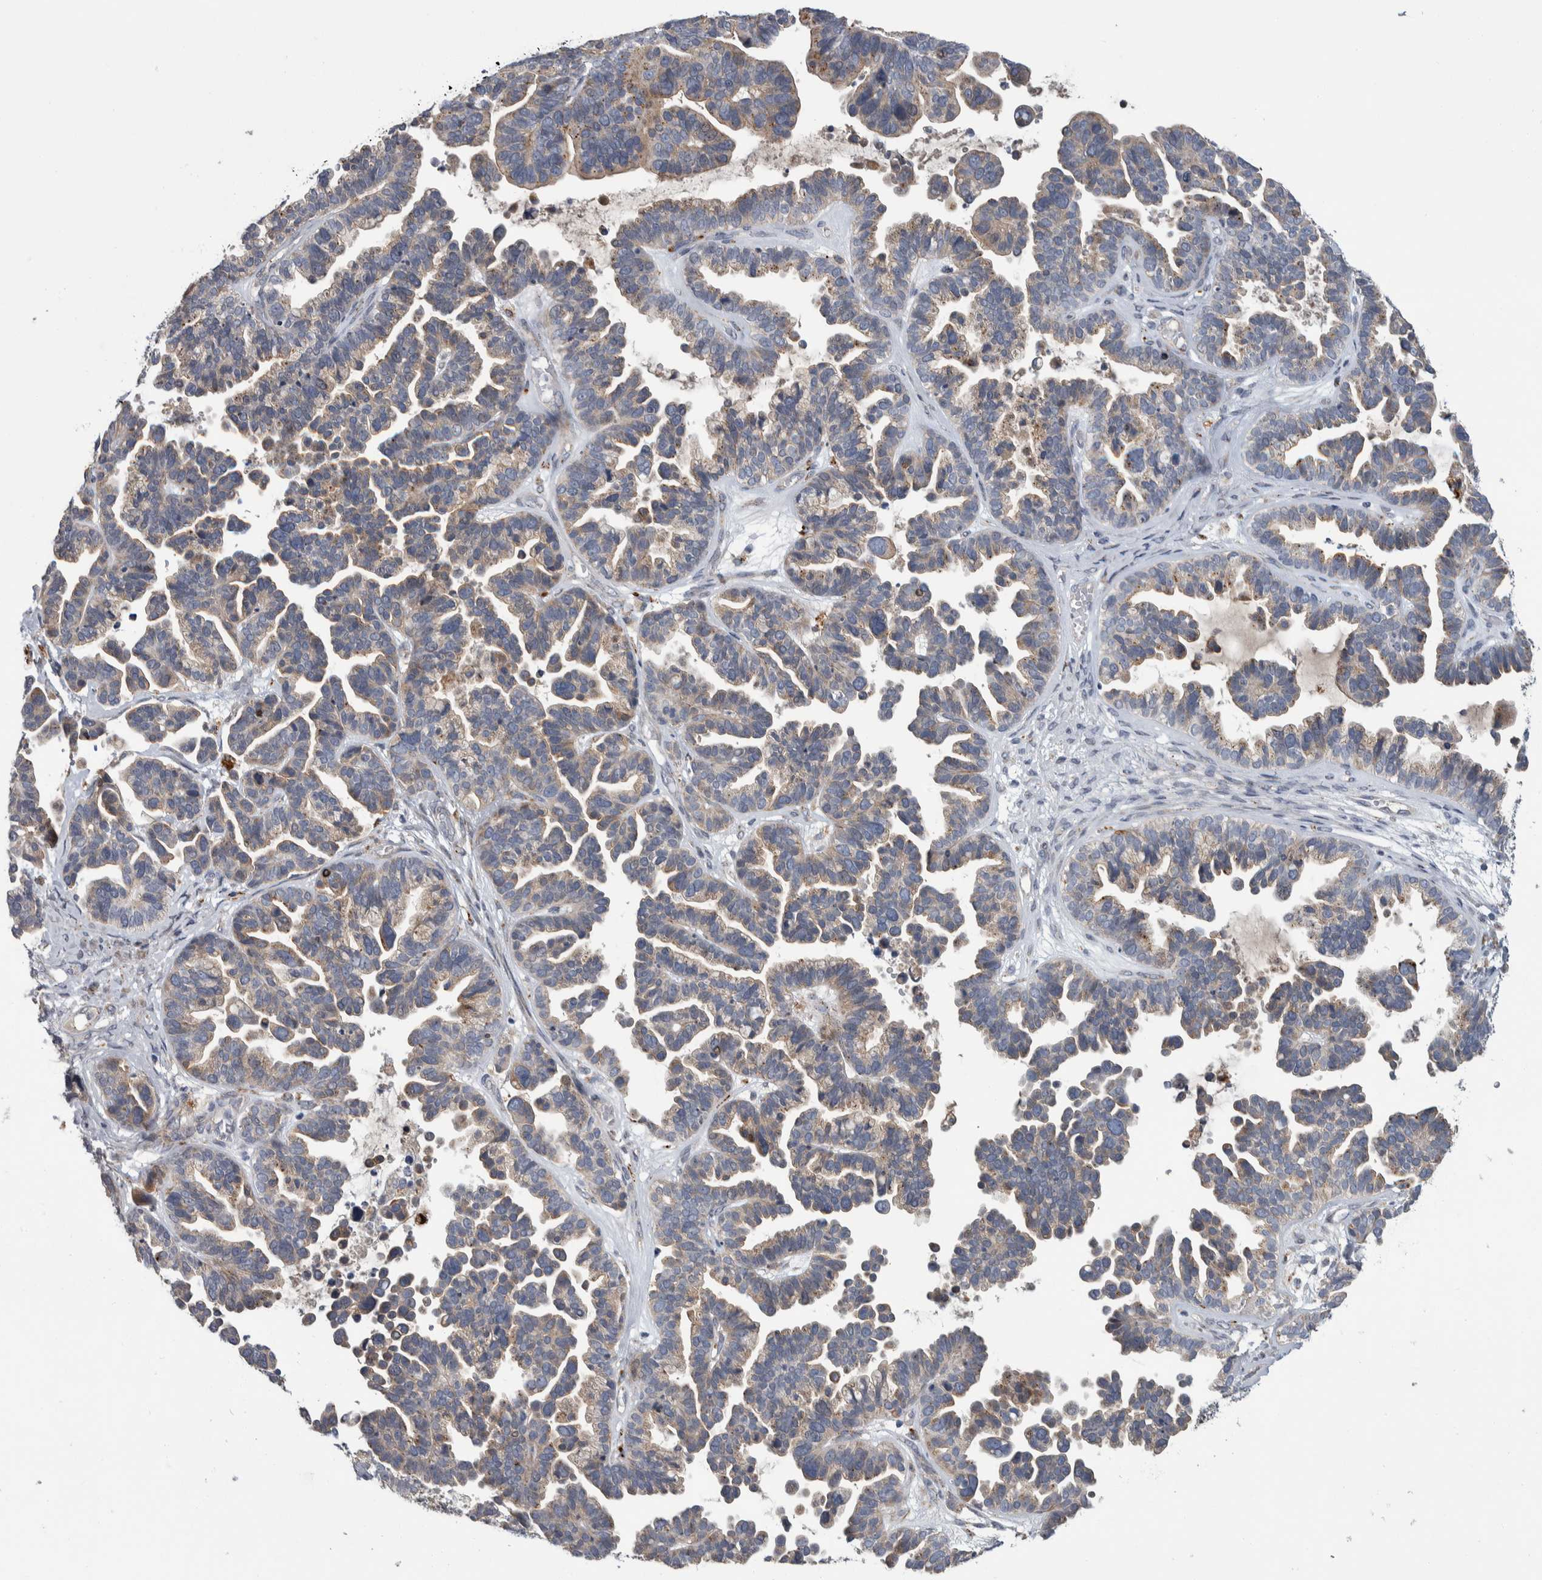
{"staining": {"intensity": "weak", "quantity": ">75%", "location": "cytoplasmic/membranous"}, "tissue": "ovarian cancer", "cell_type": "Tumor cells", "image_type": "cancer", "snomed": [{"axis": "morphology", "description": "Cystadenocarcinoma, serous, NOS"}, {"axis": "topography", "description": "Ovary"}], "caption": "Immunohistochemical staining of human serous cystadenocarcinoma (ovarian) demonstrates weak cytoplasmic/membranous protein expression in approximately >75% of tumor cells.", "gene": "FAM83G", "patient": {"sex": "female", "age": 56}}